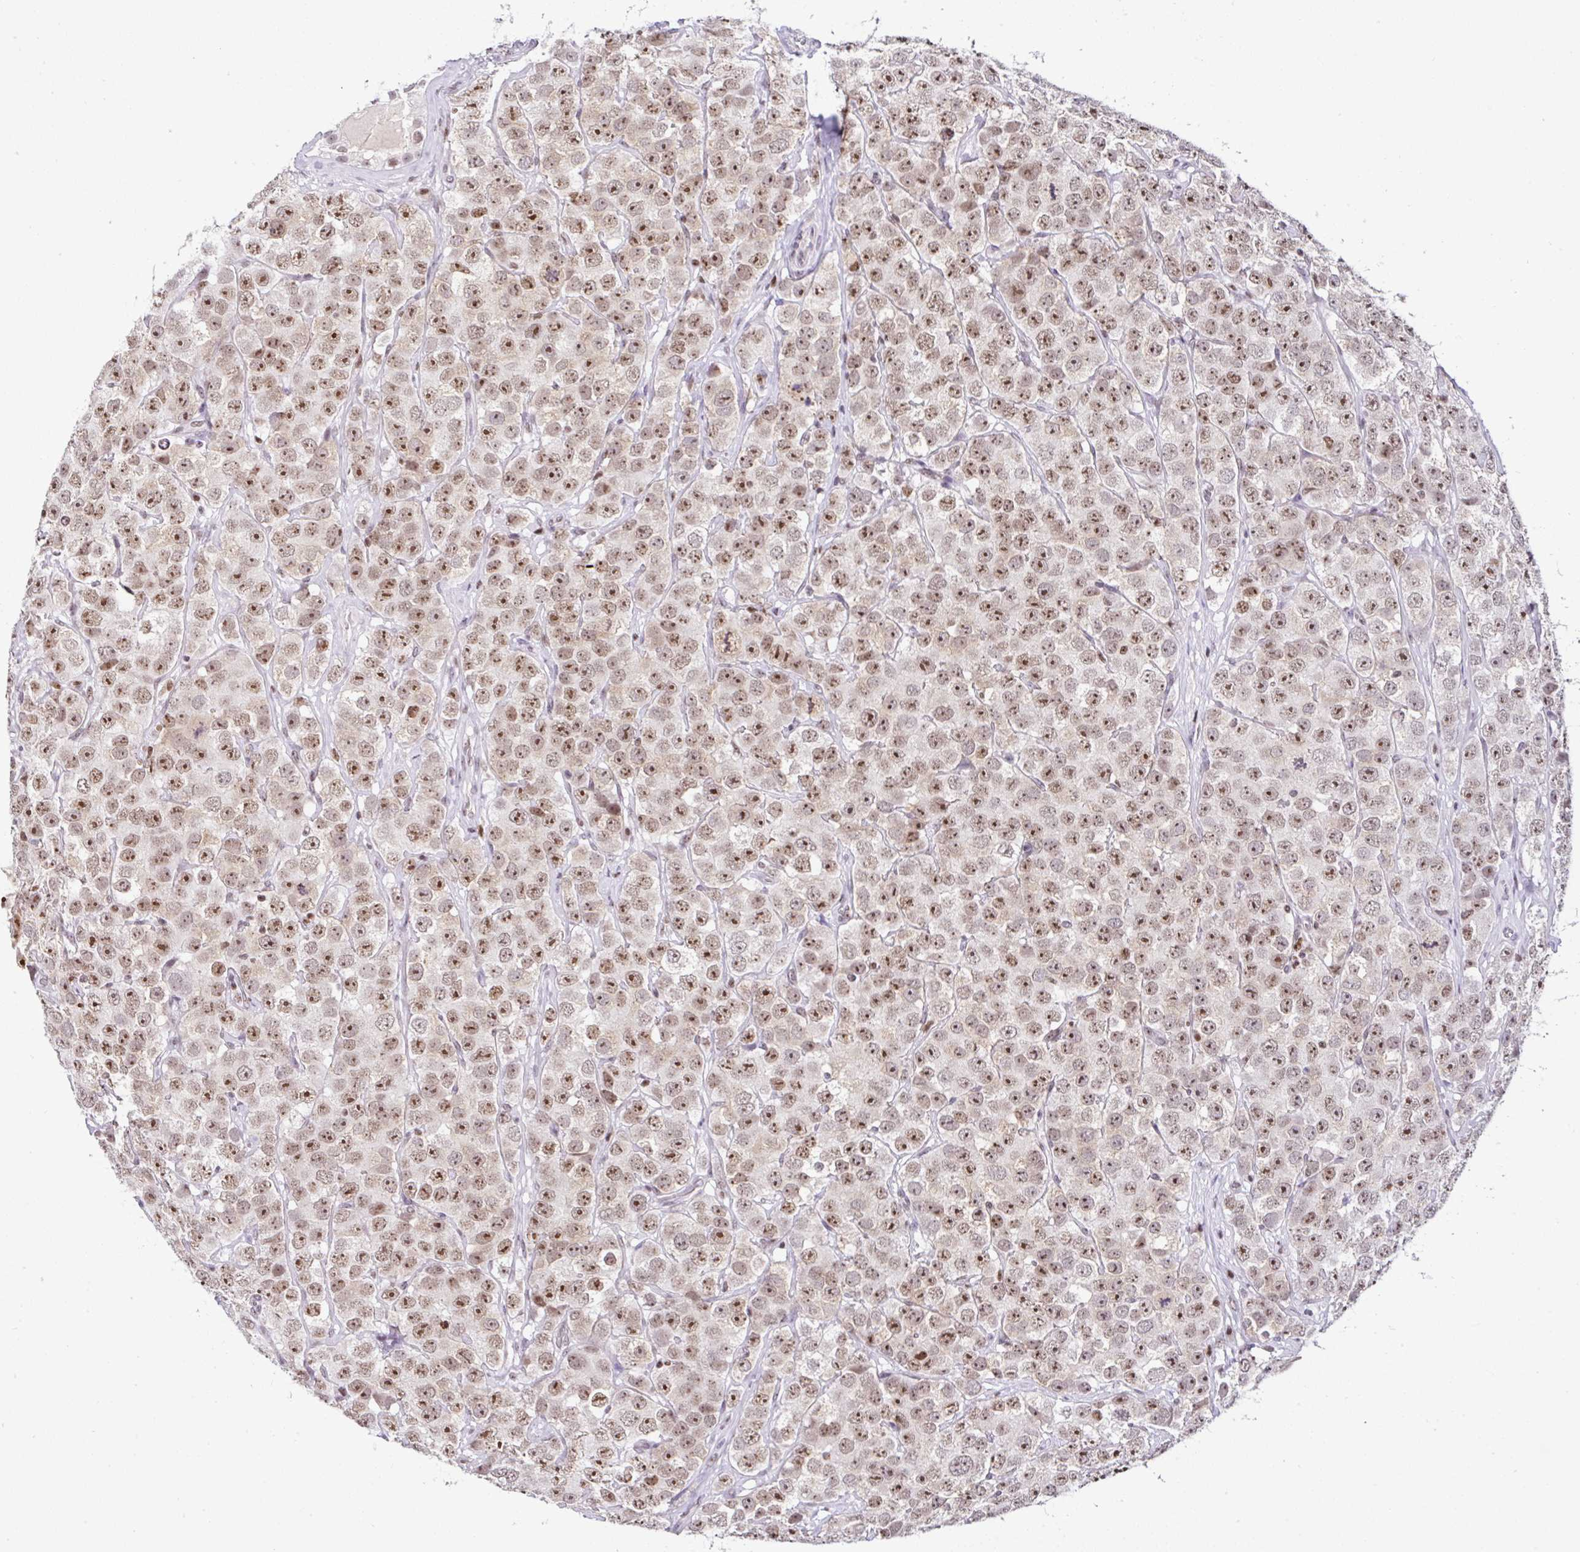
{"staining": {"intensity": "moderate", "quantity": ">75%", "location": "nuclear"}, "tissue": "testis cancer", "cell_type": "Tumor cells", "image_type": "cancer", "snomed": [{"axis": "morphology", "description": "Seminoma, NOS"}, {"axis": "topography", "description": "Testis"}], "caption": "DAB immunohistochemical staining of seminoma (testis) demonstrates moderate nuclear protein expression in about >75% of tumor cells. The staining was performed using DAB, with brown indicating positive protein expression. Nuclei are stained blue with hematoxylin.", "gene": "PTPN2", "patient": {"sex": "male", "age": 28}}